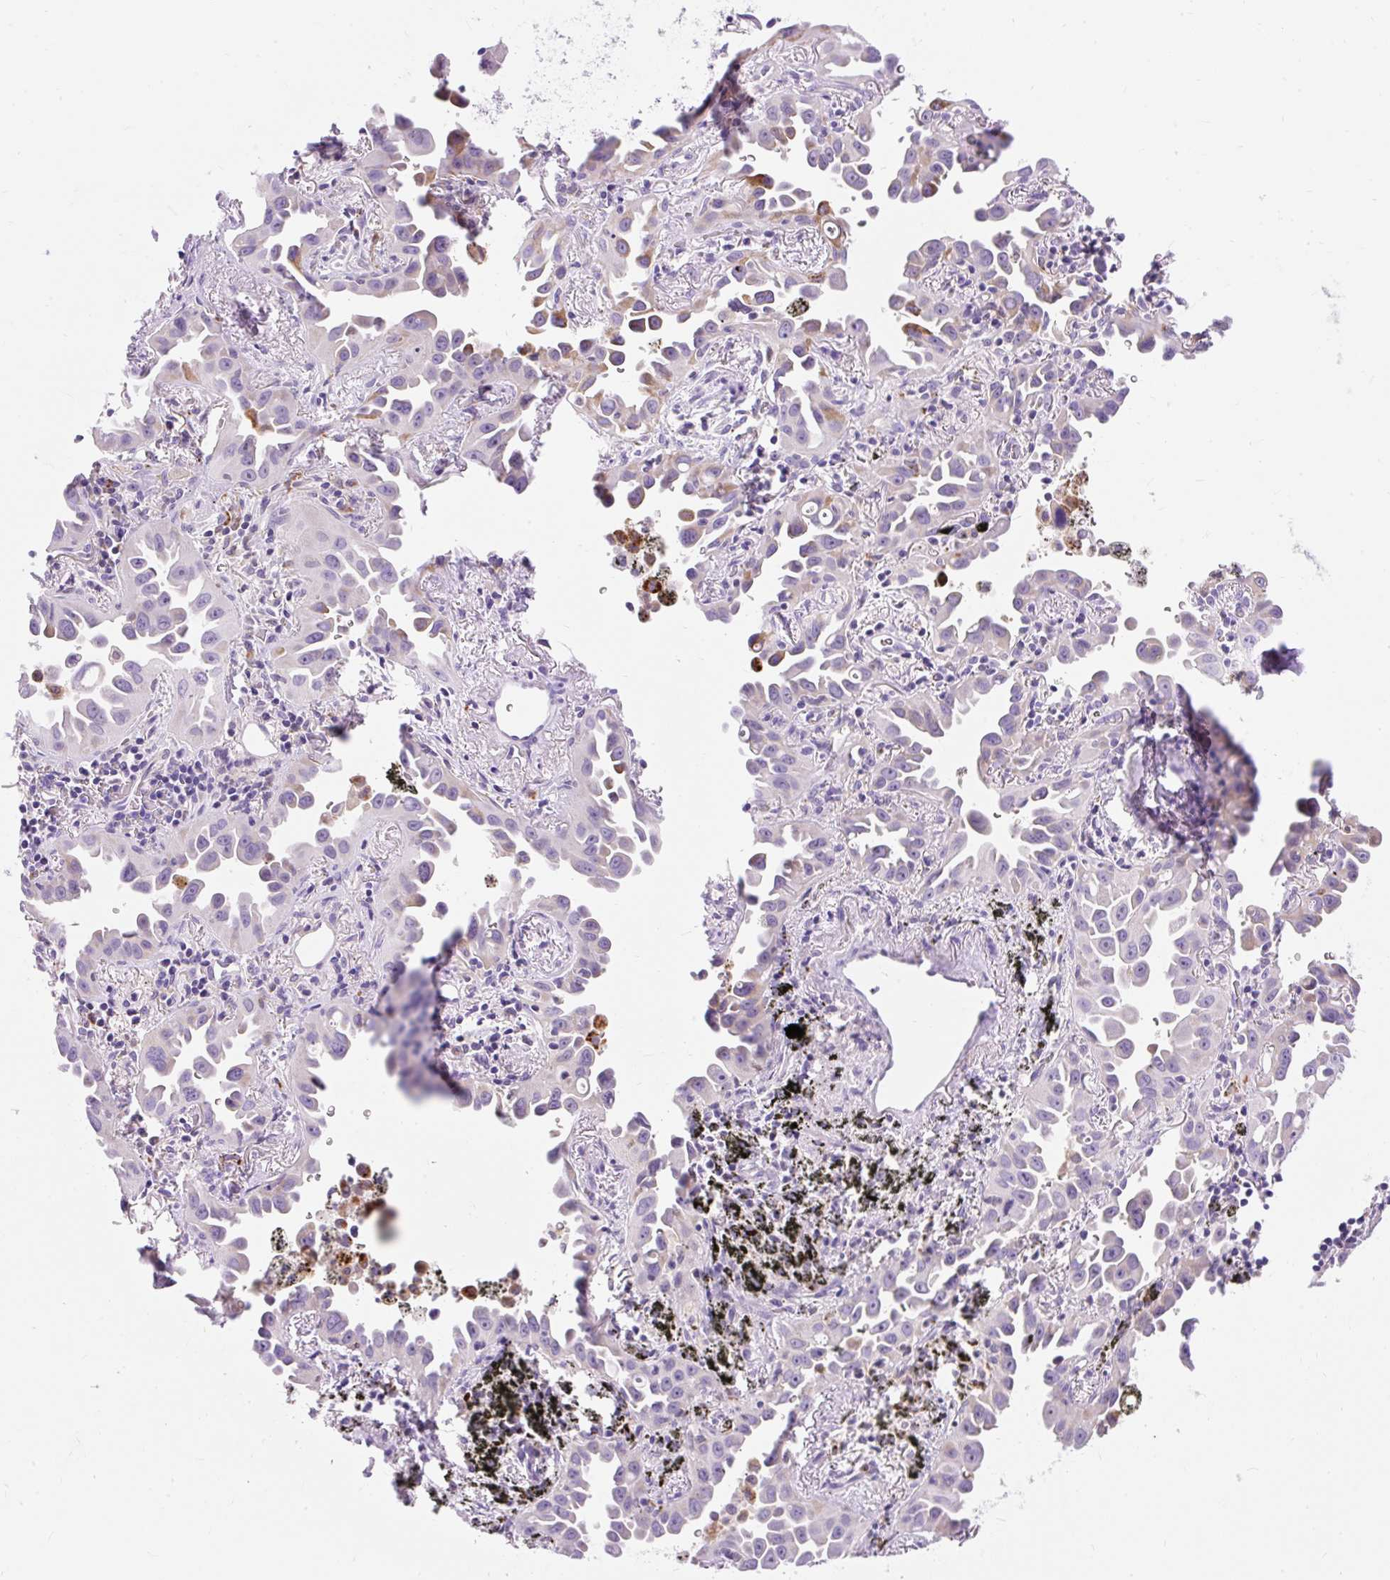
{"staining": {"intensity": "negative", "quantity": "none", "location": "none"}, "tissue": "lung cancer", "cell_type": "Tumor cells", "image_type": "cancer", "snomed": [{"axis": "morphology", "description": "Adenocarcinoma, NOS"}, {"axis": "topography", "description": "Lung"}], "caption": "A histopathology image of lung adenocarcinoma stained for a protein reveals no brown staining in tumor cells.", "gene": "TMEM150C", "patient": {"sex": "male", "age": 68}}